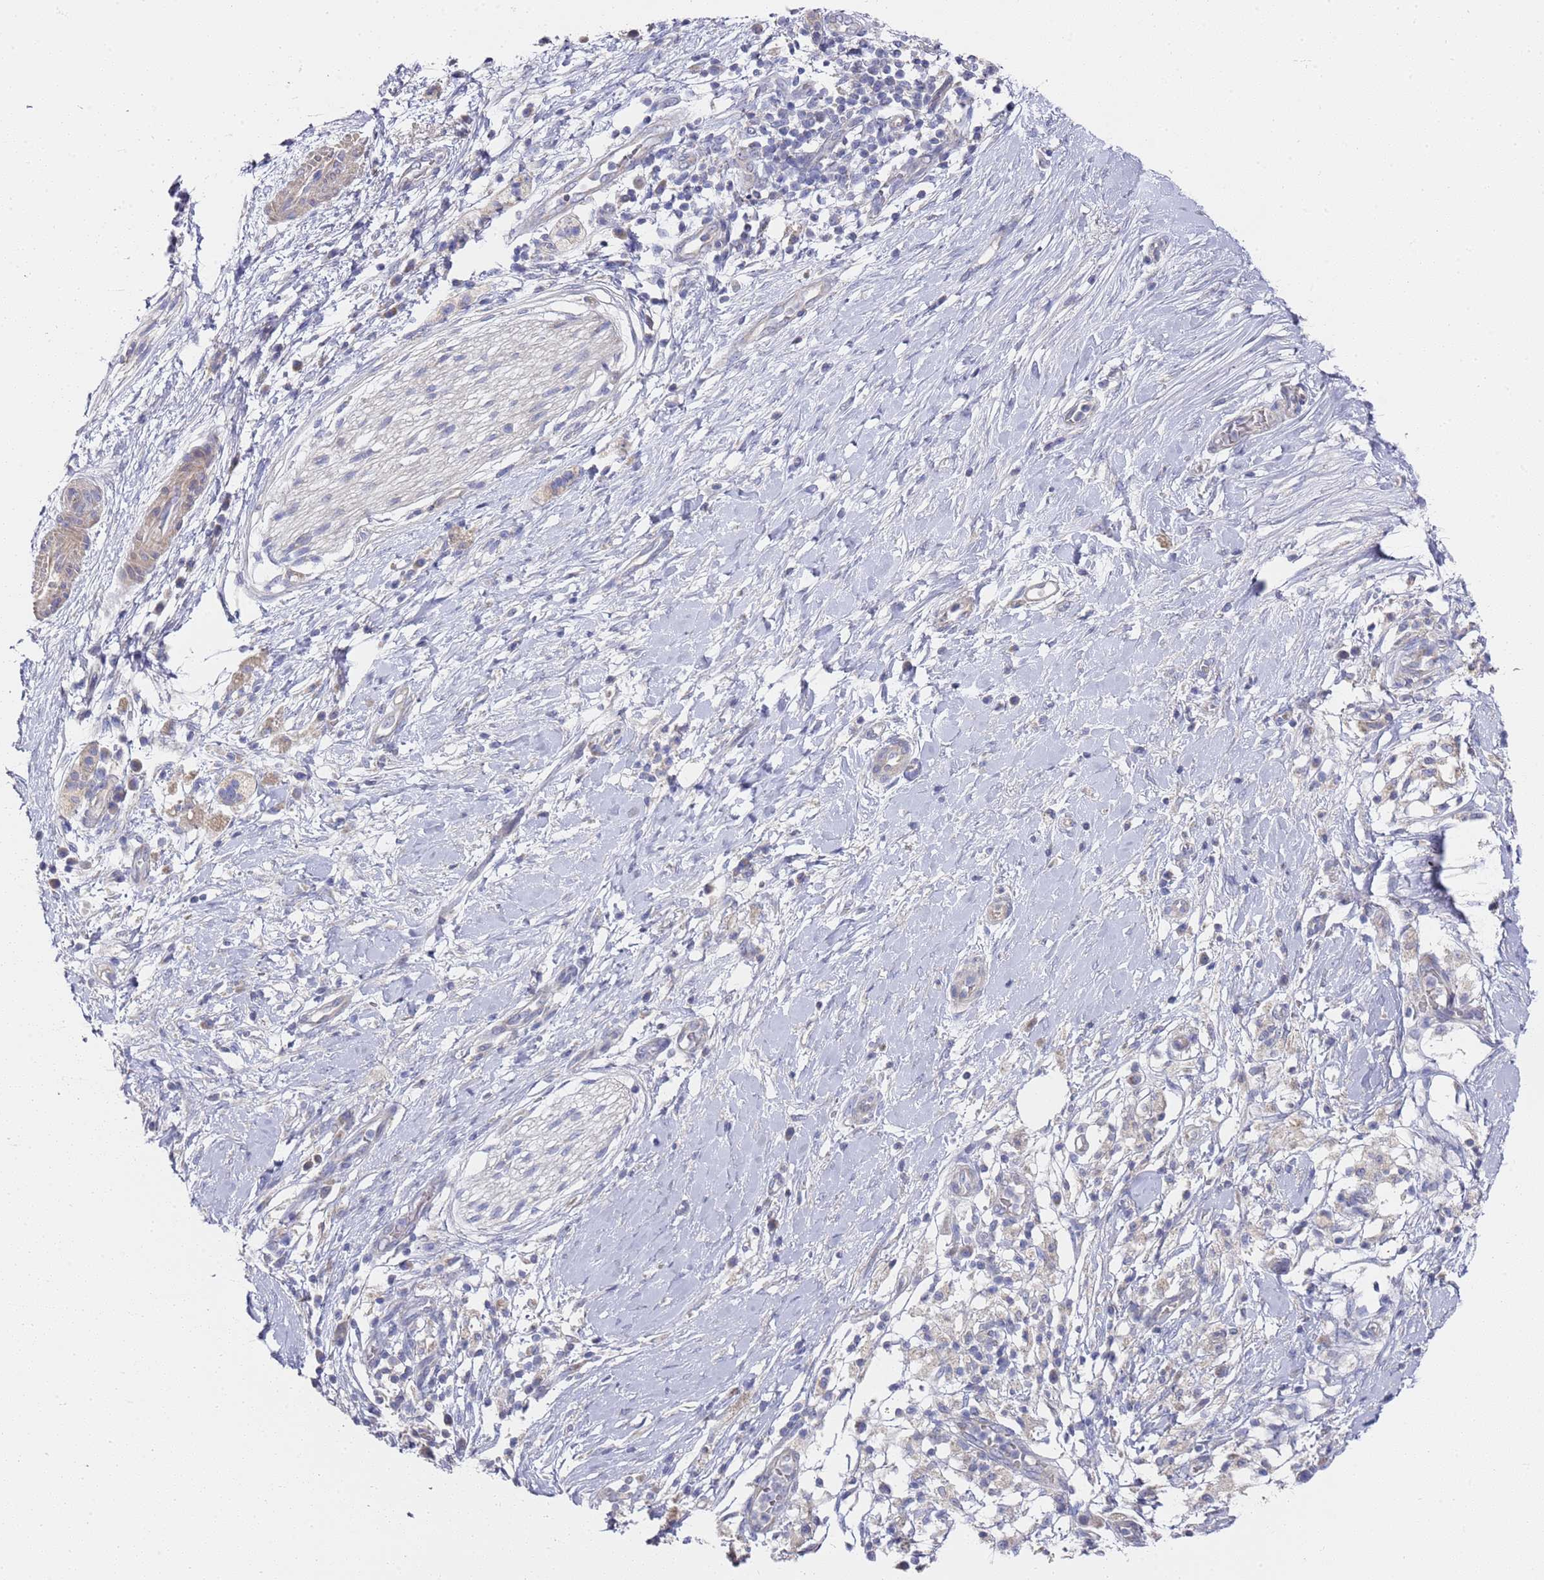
{"staining": {"intensity": "weak", "quantity": "<25%", "location": "cytoplasmic/membranous"}, "tissue": "pancreatic cancer", "cell_type": "Tumor cells", "image_type": "cancer", "snomed": [{"axis": "morphology", "description": "Adenocarcinoma, NOS"}, {"axis": "topography", "description": "Pancreas"}], "caption": "Tumor cells are negative for brown protein staining in pancreatic cancer (adenocarcinoma). The staining is performed using DAB (3,3'-diaminobenzidine) brown chromogen with nuclei counter-stained in using hematoxylin.", "gene": "SCAPER", "patient": {"sex": "male", "age": 68}}